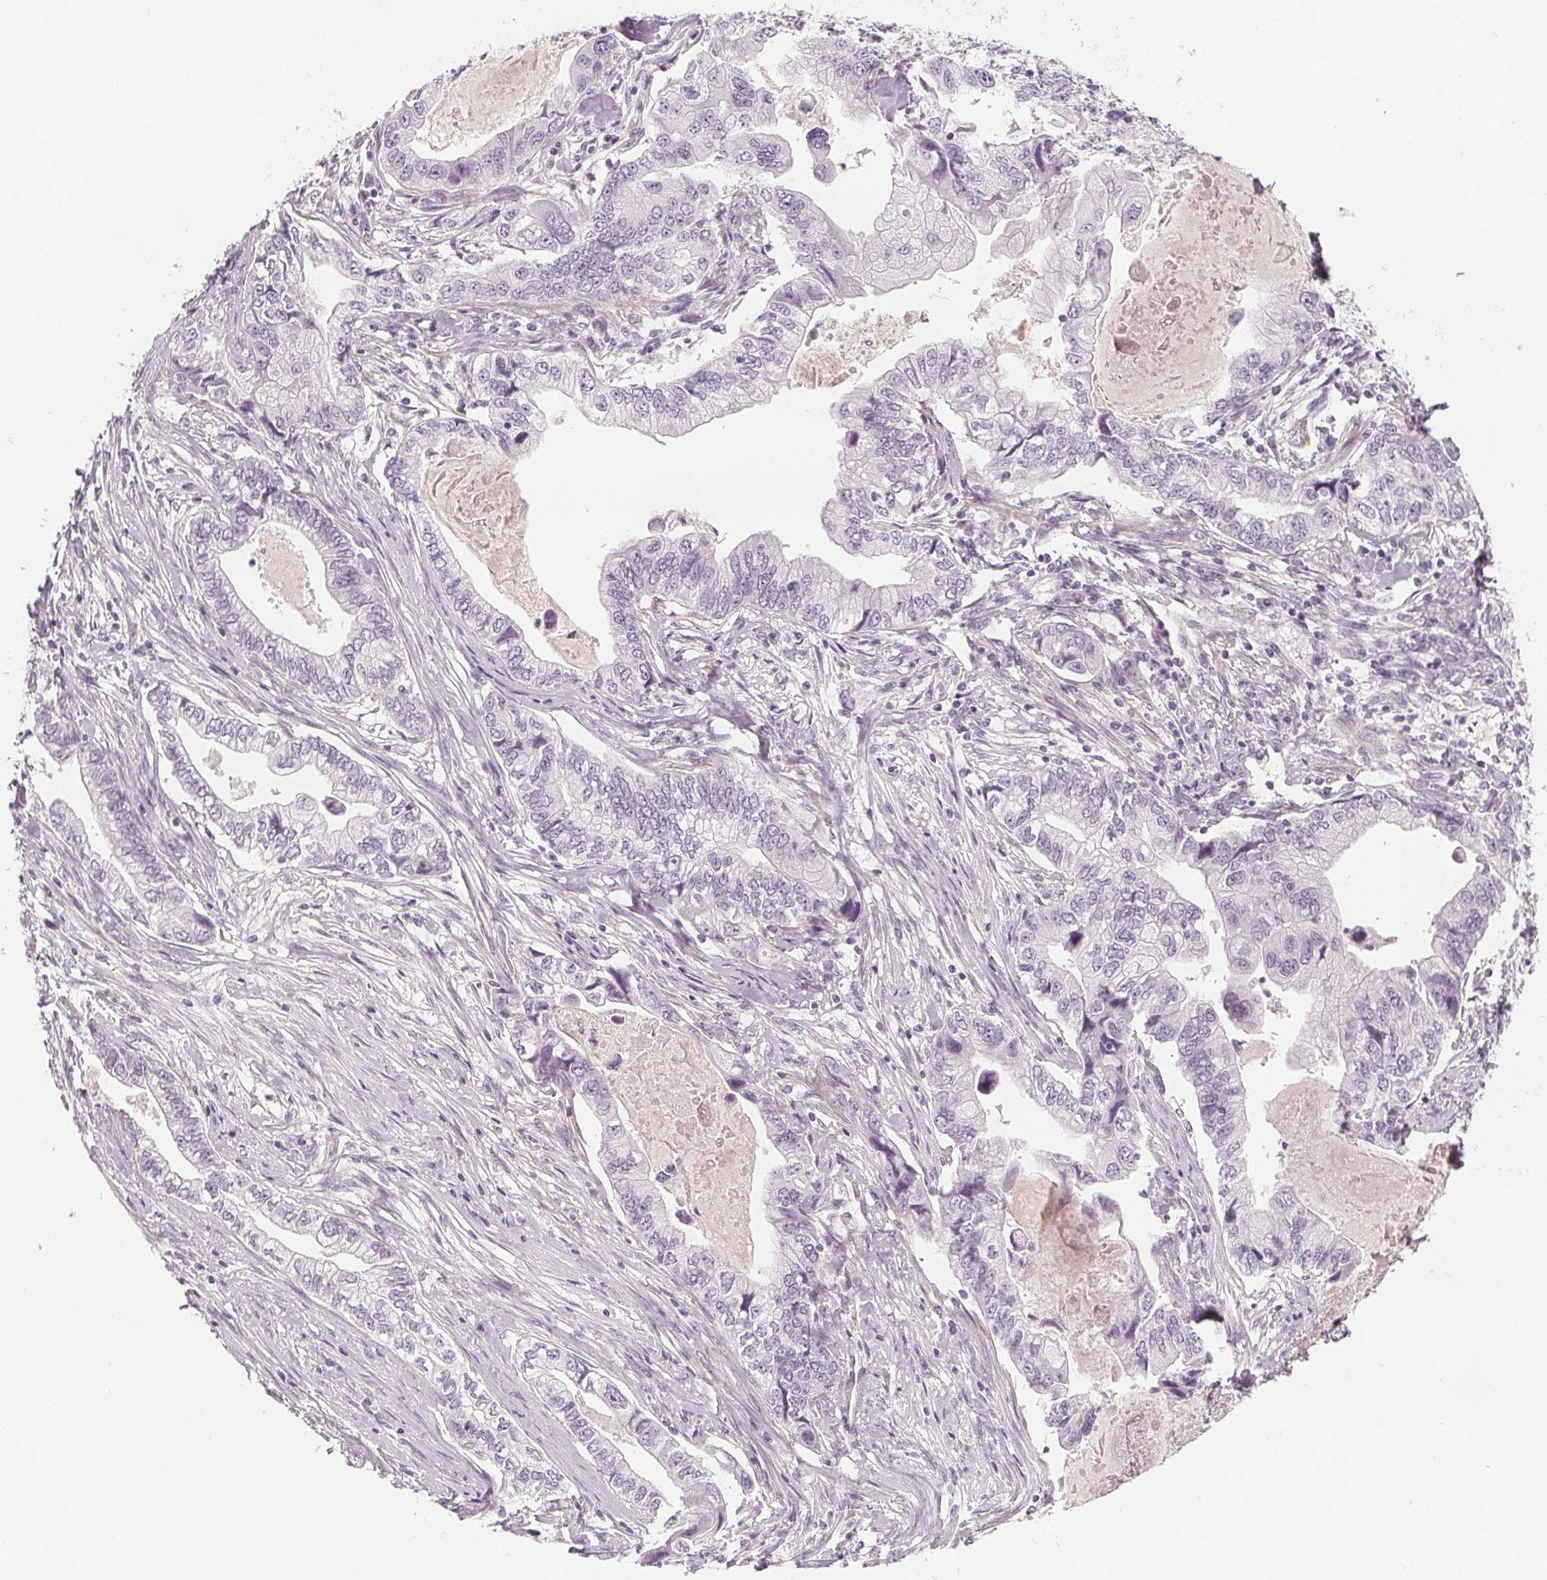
{"staining": {"intensity": "negative", "quantity": "none", "location": "none"}, "tissue": "stomach cancer", "cell_type": "Tumor cells", "image_type": "cancer", "snomed": [{"axis": "morphology", "description": "Adenocarcinoma, NOS"}, {"axis": "topography", "description": "Pancreas"}, {"axis": "topography", "description": "Stomach, upper"}], "caption": "Micrograph shows no protein expression in tumor cells of stomach cancer tissue.", "gene": "MAP1A", "patient": {"sex": "male", "age": 77}}